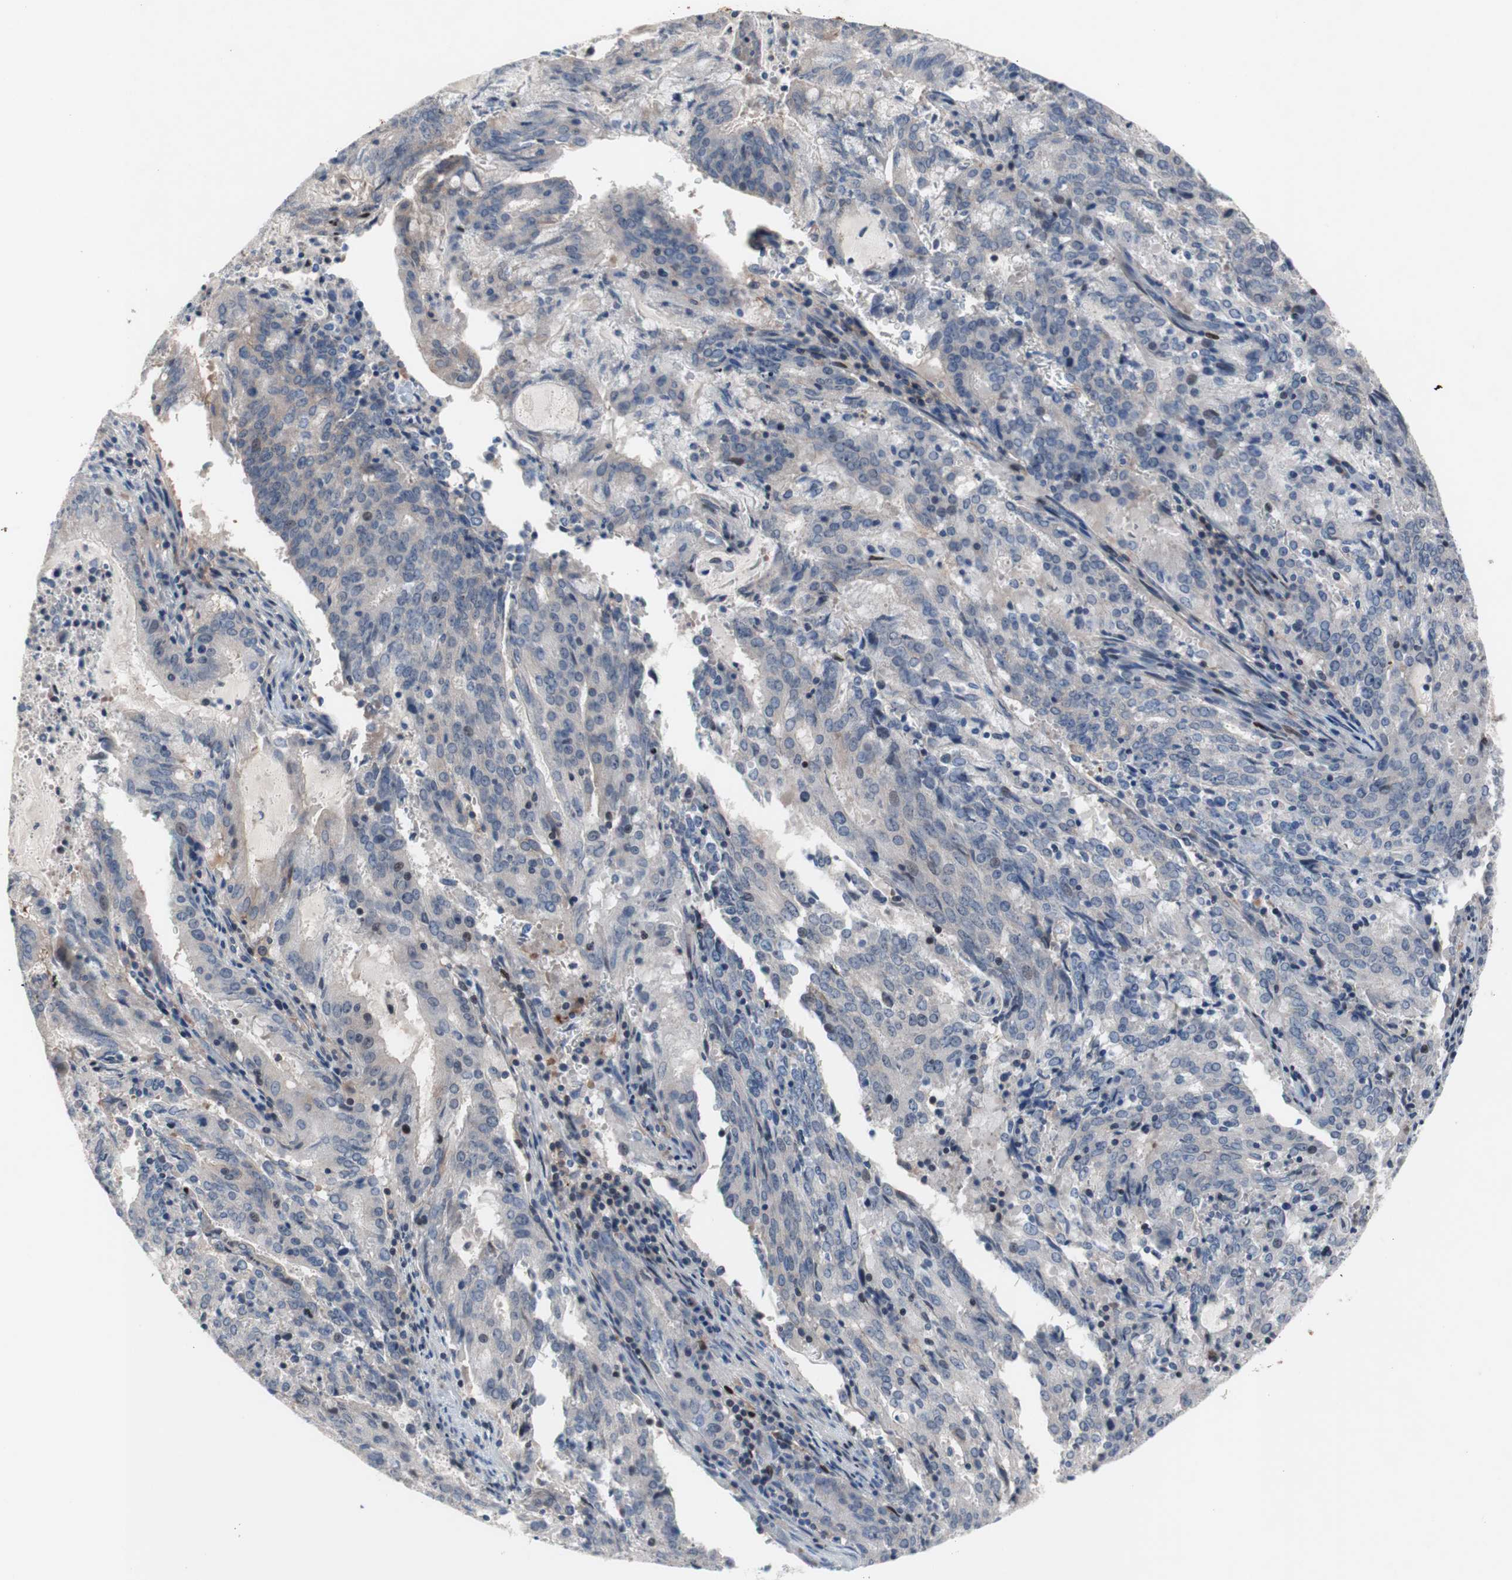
{"staining": {"intensity": "weak", "quantity": "<25%", "location": "cytoplasmic/membranous"}, "tissue": "cervical cancer", "cell_type": "Tumor cells", "image_type": "cancer", "snomed": [{"axis": "morphology", "description": "Adenocarcinoma, NOS"}, {"axis": "topography", "description": "Cervix"}], "caption": "DAB (3,3'-diaminobenzidine) immunohistochemical staining of cervical adenocarcinoma displays no significant positivity in tumor cells.", "gene": "MUTYH", "patient": {"sex": "female", "age": 44}}